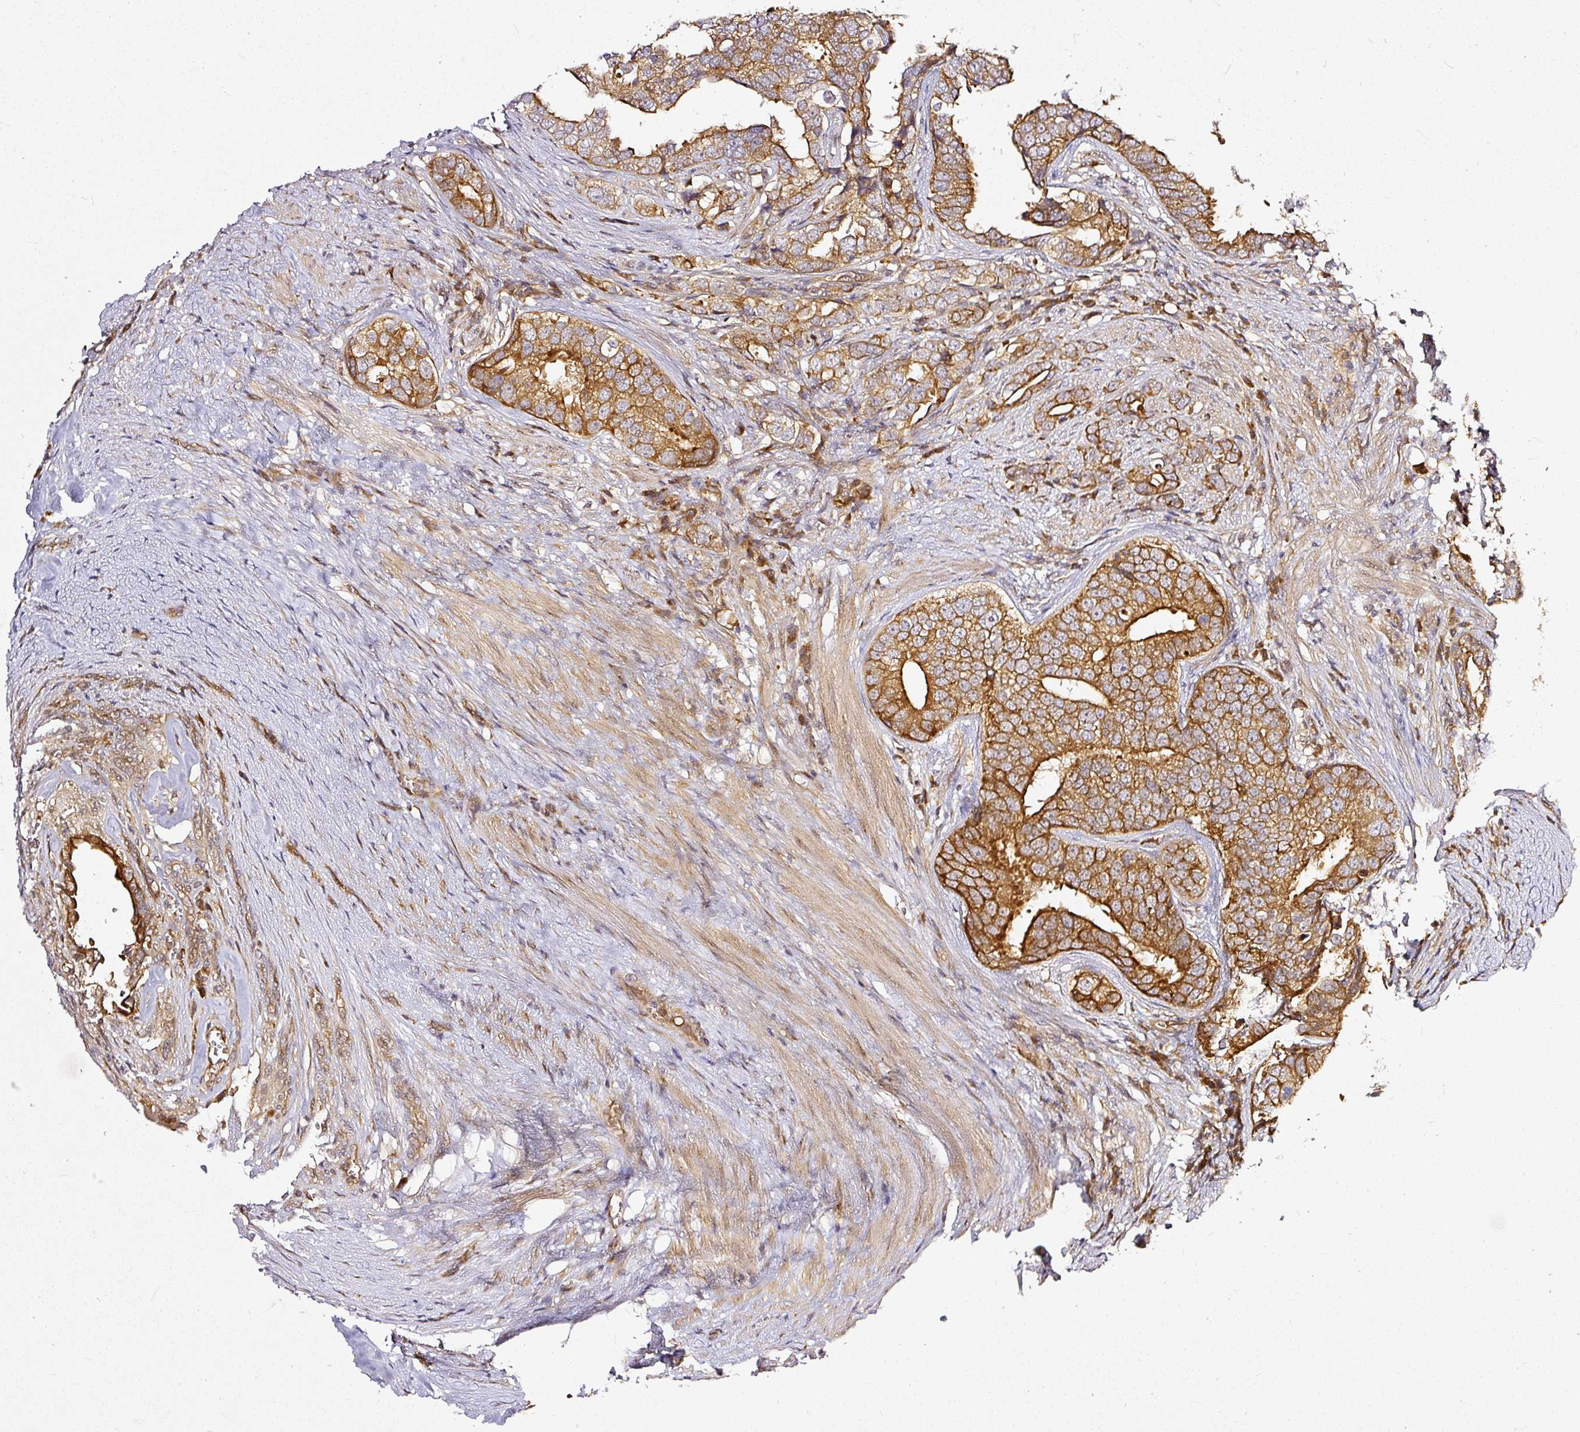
{"staining": {"intensity": "strong", "quantity": ">75%", "location": "cytoplasmic/membranous"}, "tissue": "prostate cancer", "cell_type": "Tumor cells", "image_type": "cancer", "snomed": [{"axis": "morphology", "description": "Adenocarcinoma, High grade"}, {"axis": "topography", "description": "Prostate"}], "caption": "High-magnification brightfield microscopy of prostate cancer (high-grade adenocarcinoma) stained with DAB (3,3'-diaminobenzidine) (brown) and counterstained with hematoxylin (blue). tumor cells exhibit strong cytoplasmic/membranous expression is present in approximately>75% of cells.", "gene": "MIF4GD", "patient": {"sex": "male", "age": 71}}